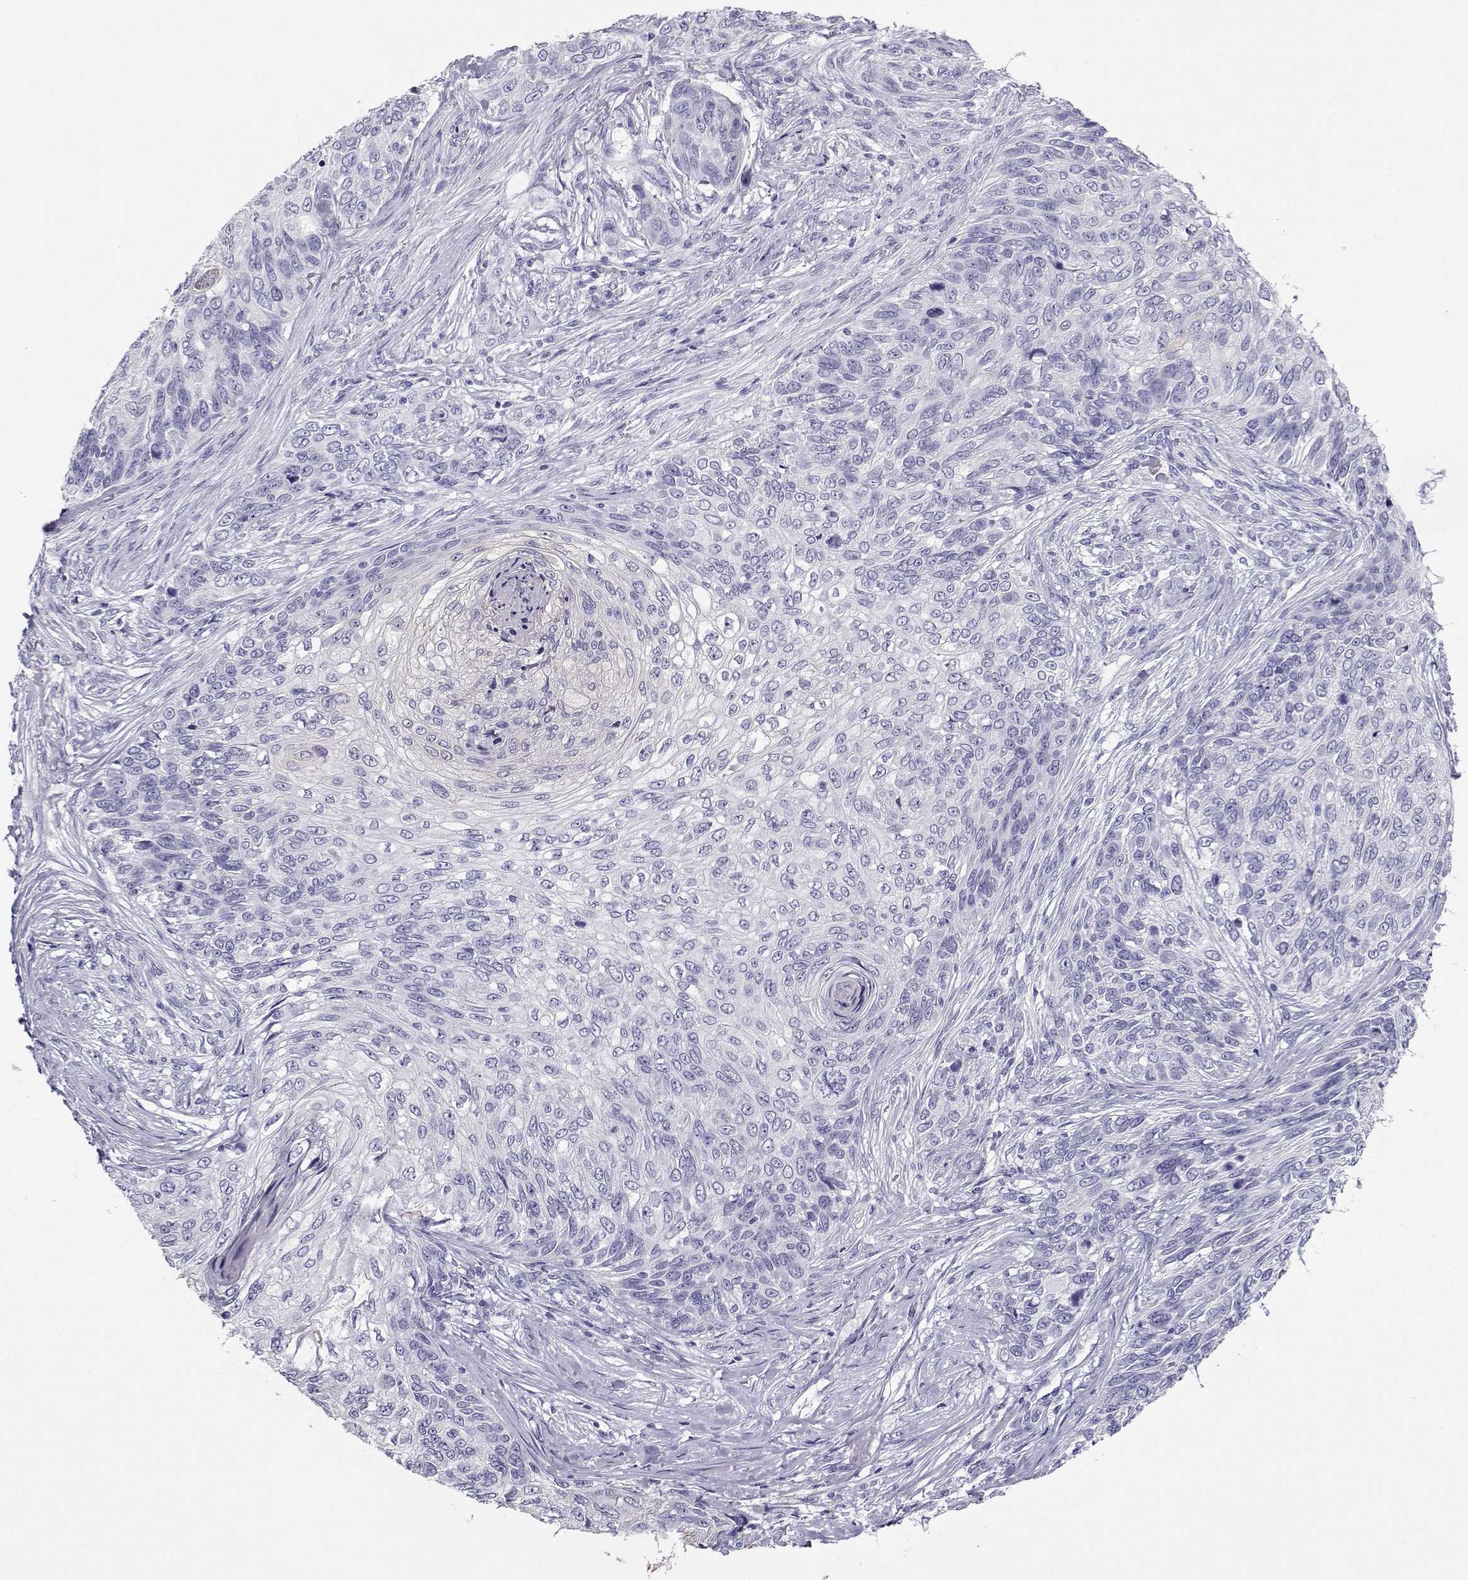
{"staining": {"intensity": "negative", "quantity": "none", "location": "none"}, "tissue": "skin cancer", "cell_type": "Tumor cells", "image_type": "cancer", "snomed": [{"axis": "morphology", "description": "Squamous cell carcinoma, NOS"}, {"axis": "topography", "description": "Skin"}], "caption": "An immunohistochemistry (IHC) image of squamous cell carcinoma (skin) is shown. There is no staining in tumor cells of squamous cell carcinoma (skin).", "gene": "CABS1", "patient": {"sex": "male", "age": 92}}